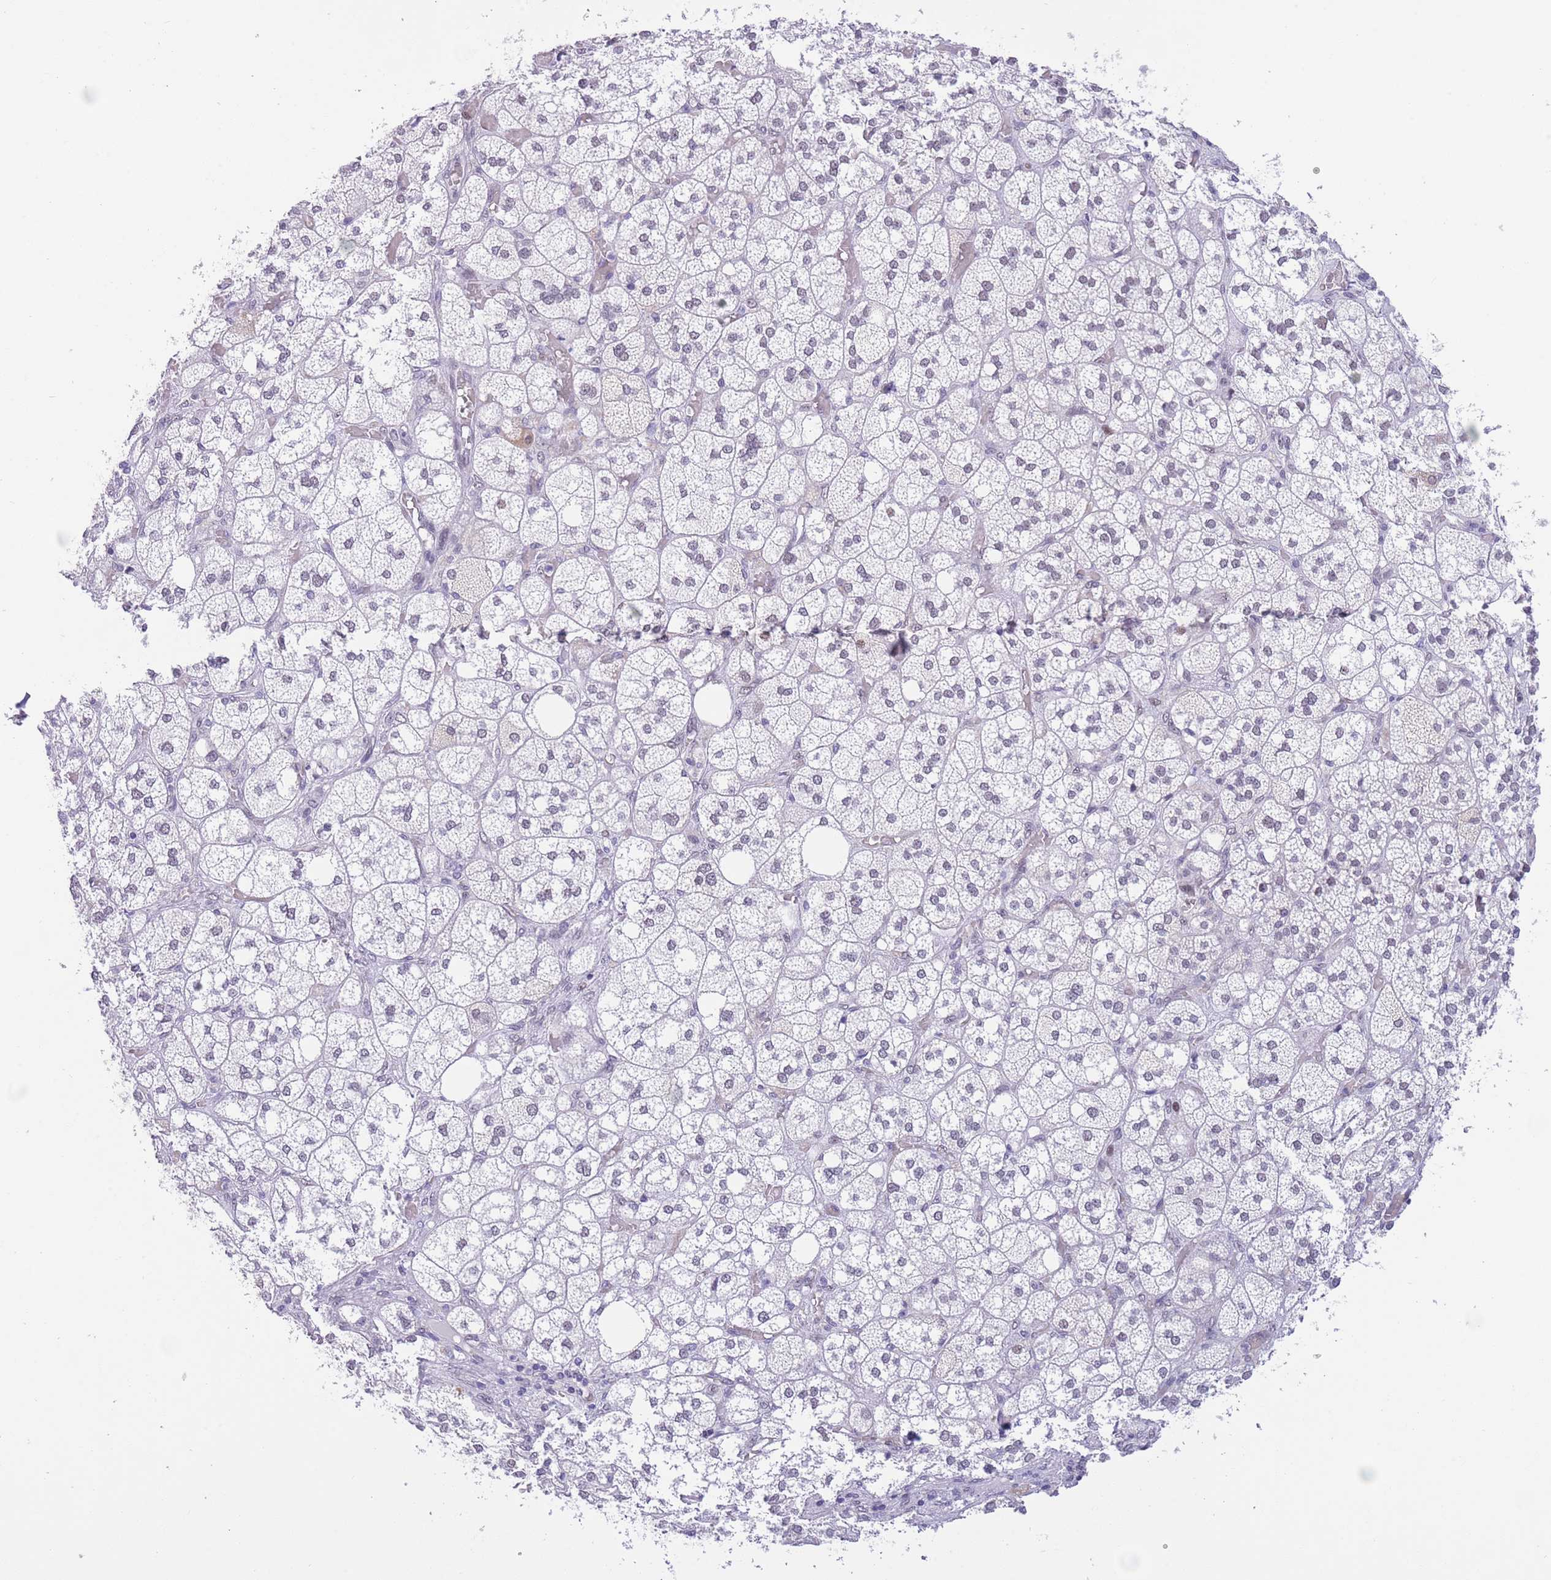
{"staining": {"intensity": "weak", "quantity": "<25%", "location": "nuclear"}, "tissue": "adrenal gland", "cell_type": "Glandular cells", "image_type": "normal", "snomed": [{"axis": "morphology", "description": "Normal tissue, NOS"}, {"axis": "topography", "description": "Adrenal gland"}], "caption": "An immunohistochemistry (IHC) histopathology image of normal adrenal gland is shown. There is no staining in glandular cells of adrenal gland.", "gene": "RFX1", "patient": {"sex": "male", "age": 61}}